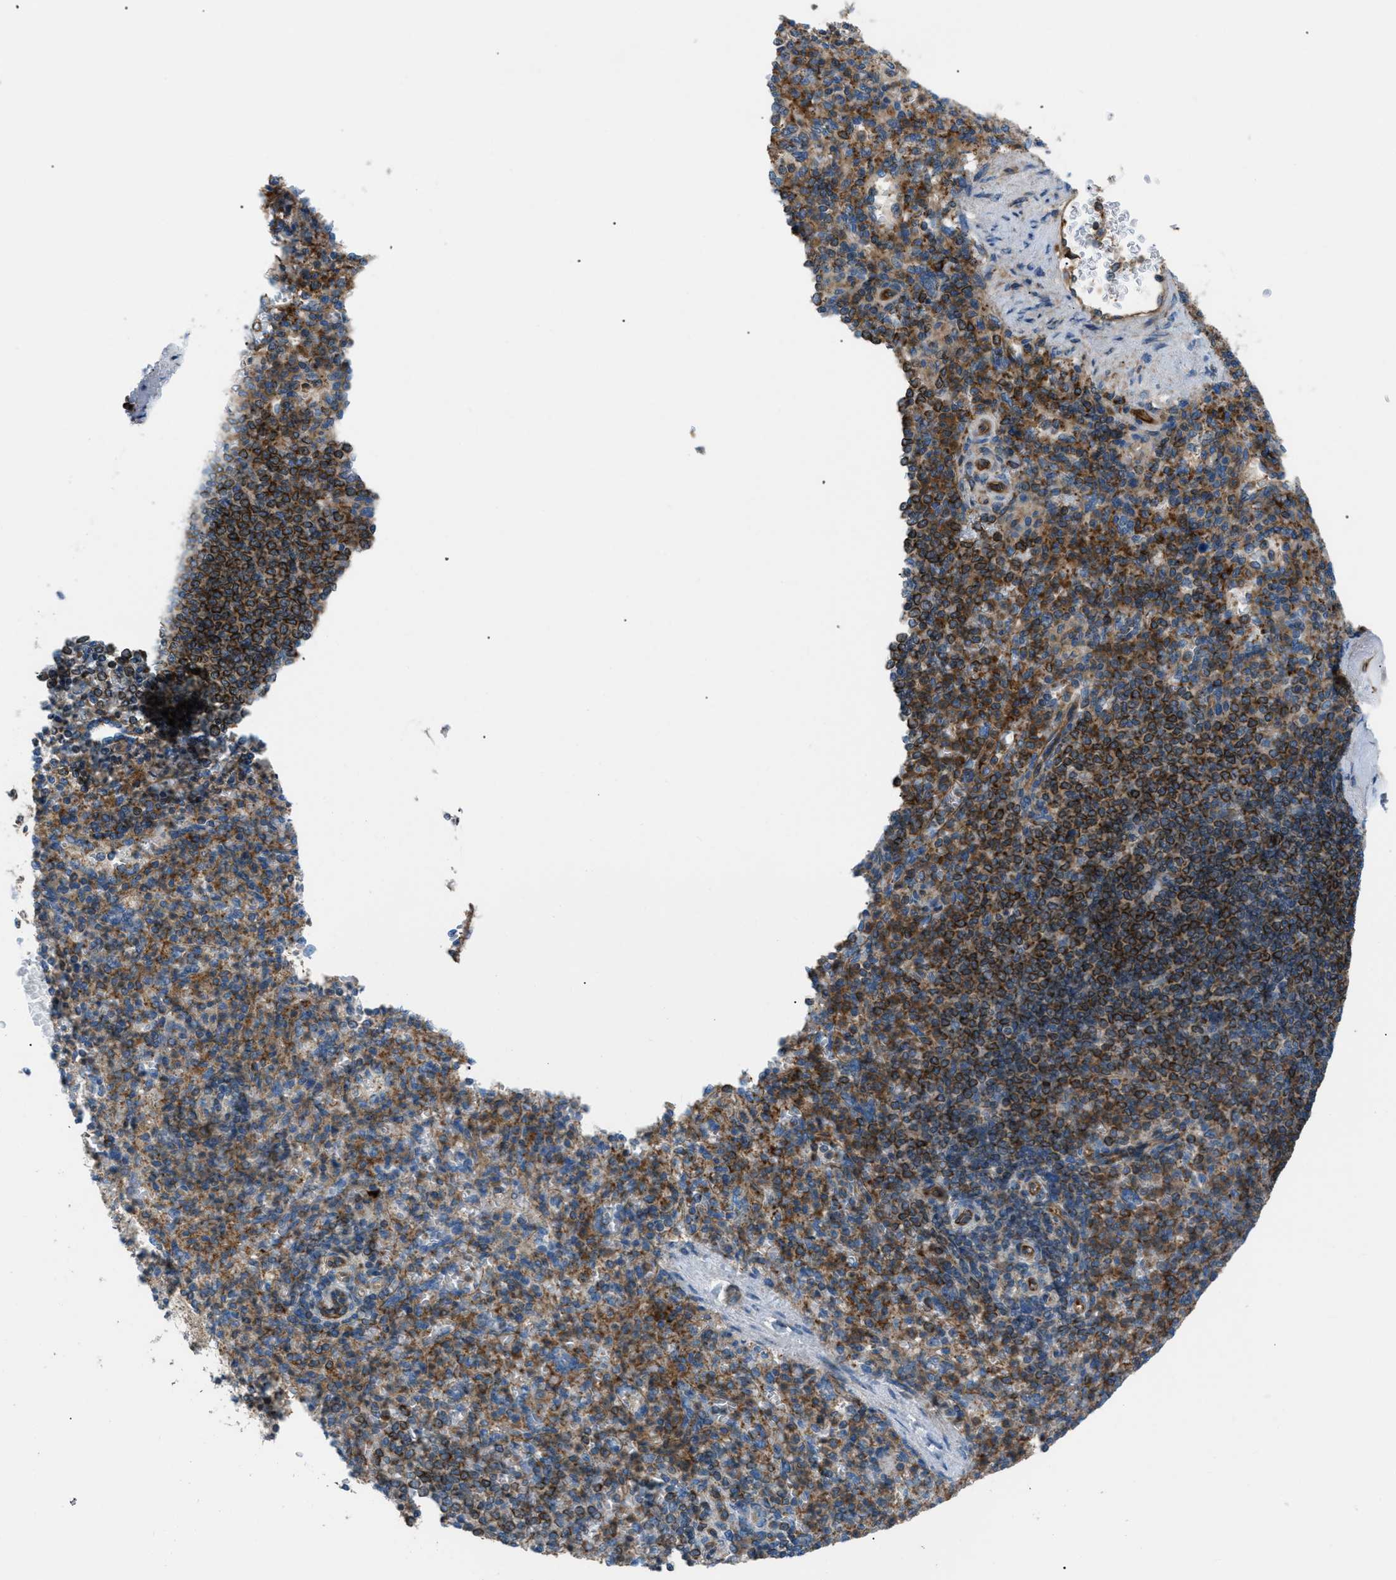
{"staining": {"intensity": "moderate", "quantity": ">75%", "location": "cytoplasmic/membranous"}, "tissue": "spleen", "cell_type": "Cells in red pulp", "image_type": "normal", "snomed": [{"axis": "morphology", "description": "Normal tissue, NOS"}, {"axis": "topography", "description": "Spleen"}], "caption": "Benign spleen exhibits moderate cytoplasmic/membranous positivity in about >75% of cells in red pulp The protein is shown in brown color, while the nuclei are stained blue..", "gene": "ATP2A3", "patient": {"sex": "female", "age": 74}}